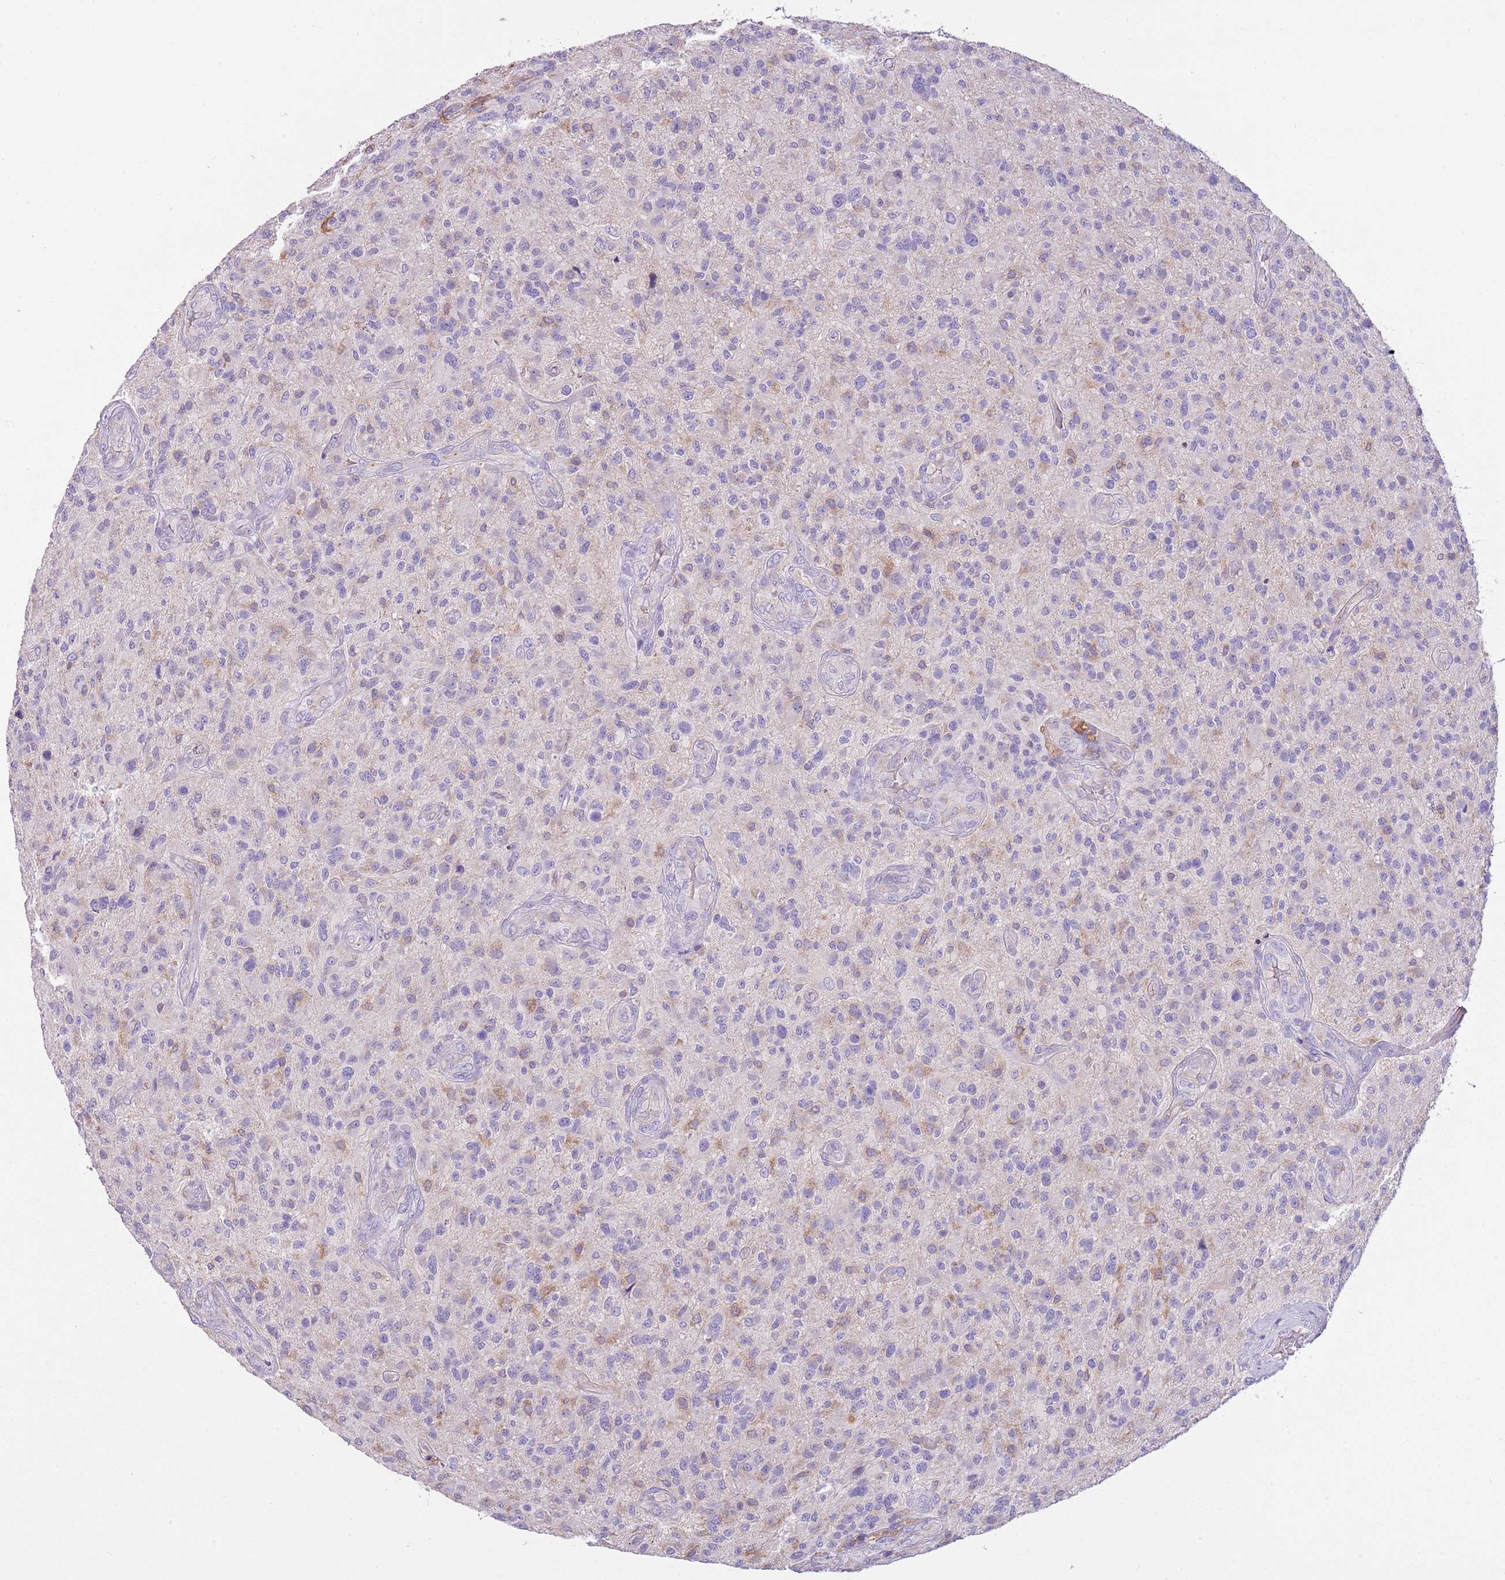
{"staining": {"intensity": "negative", "quantity": "none", "location": "none"}, "tissue": "glioma", "cell_type": "Tumor cells", "image_type": "cancer", "snomed": [{"axis": "morphology", "description": "Glioma, malignant, High grade"}, {"axis": "topography", "description": "Brain"}], "caption": "Tumor cells are negative for brown protein staining in high-grade glioma (malignant). Brightfield microscopy of IHC stained with DAB (3,3'-diaminobenzidine) (brown) and hematoxylin (blue), captured at high magnification.", "gene": "HES3", "patient": {"sex": "male", "age": 47}}